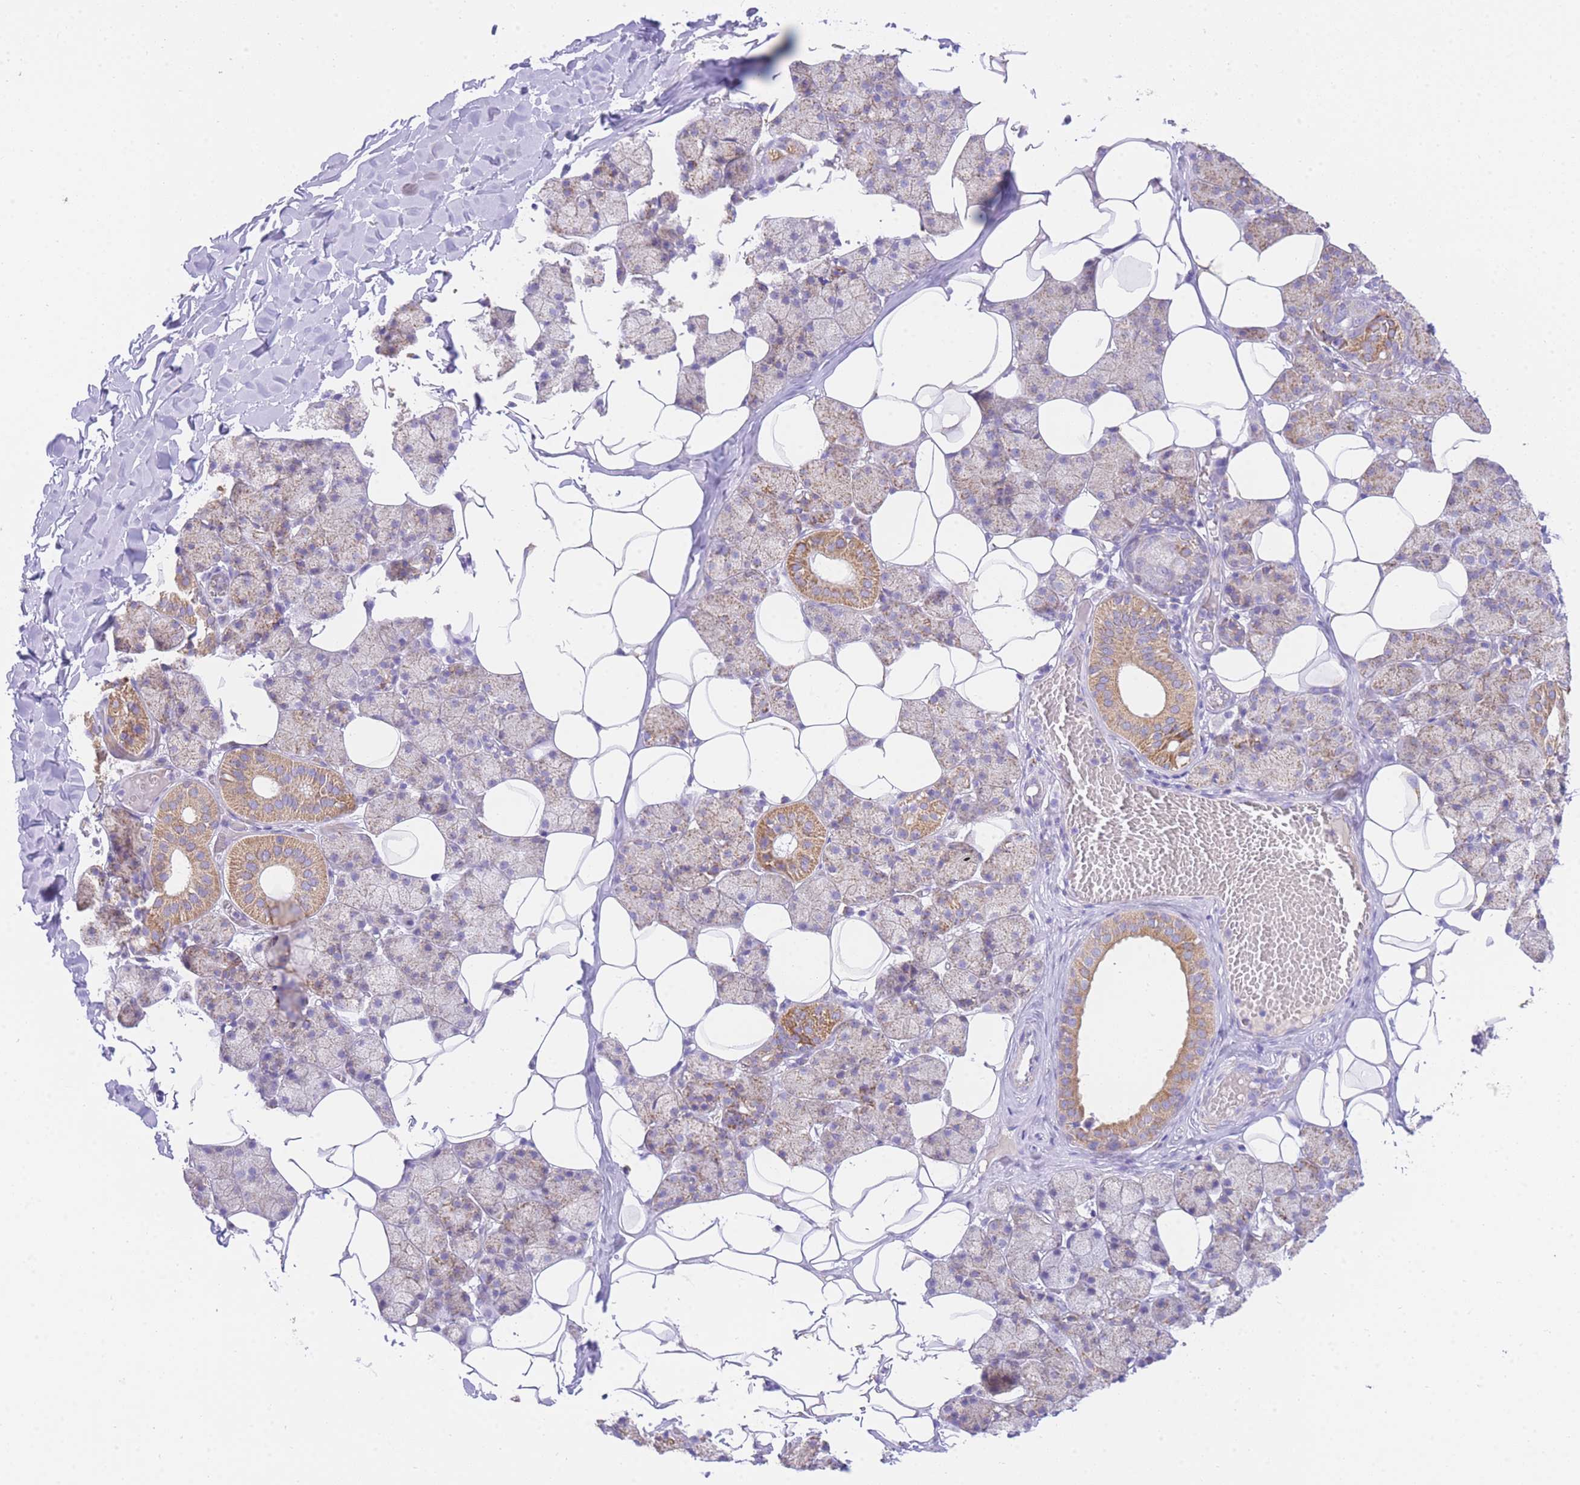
{"staining": {"intensity": "moderate", "quantity": "25%-75%", "location": "cytoplasmic/membranous"}, "tissue": "salivary gland", "cell_type": "Glandular cells", "image_type": "normal", "snomed": [{"axis": "morphology", "description": "Normal tissue, NOS"}, {"axis": "topography", "description": "Salivary gland"}], "caption": "Immunohistochemical staining of benign human salivary gland demonstrates medium levels of moderate cytoplasmic/membranous expression in approximately 25%-75% of glandular cells.", "gene": "ACSM4", "patient": {"sex": "female", "age": 33}}